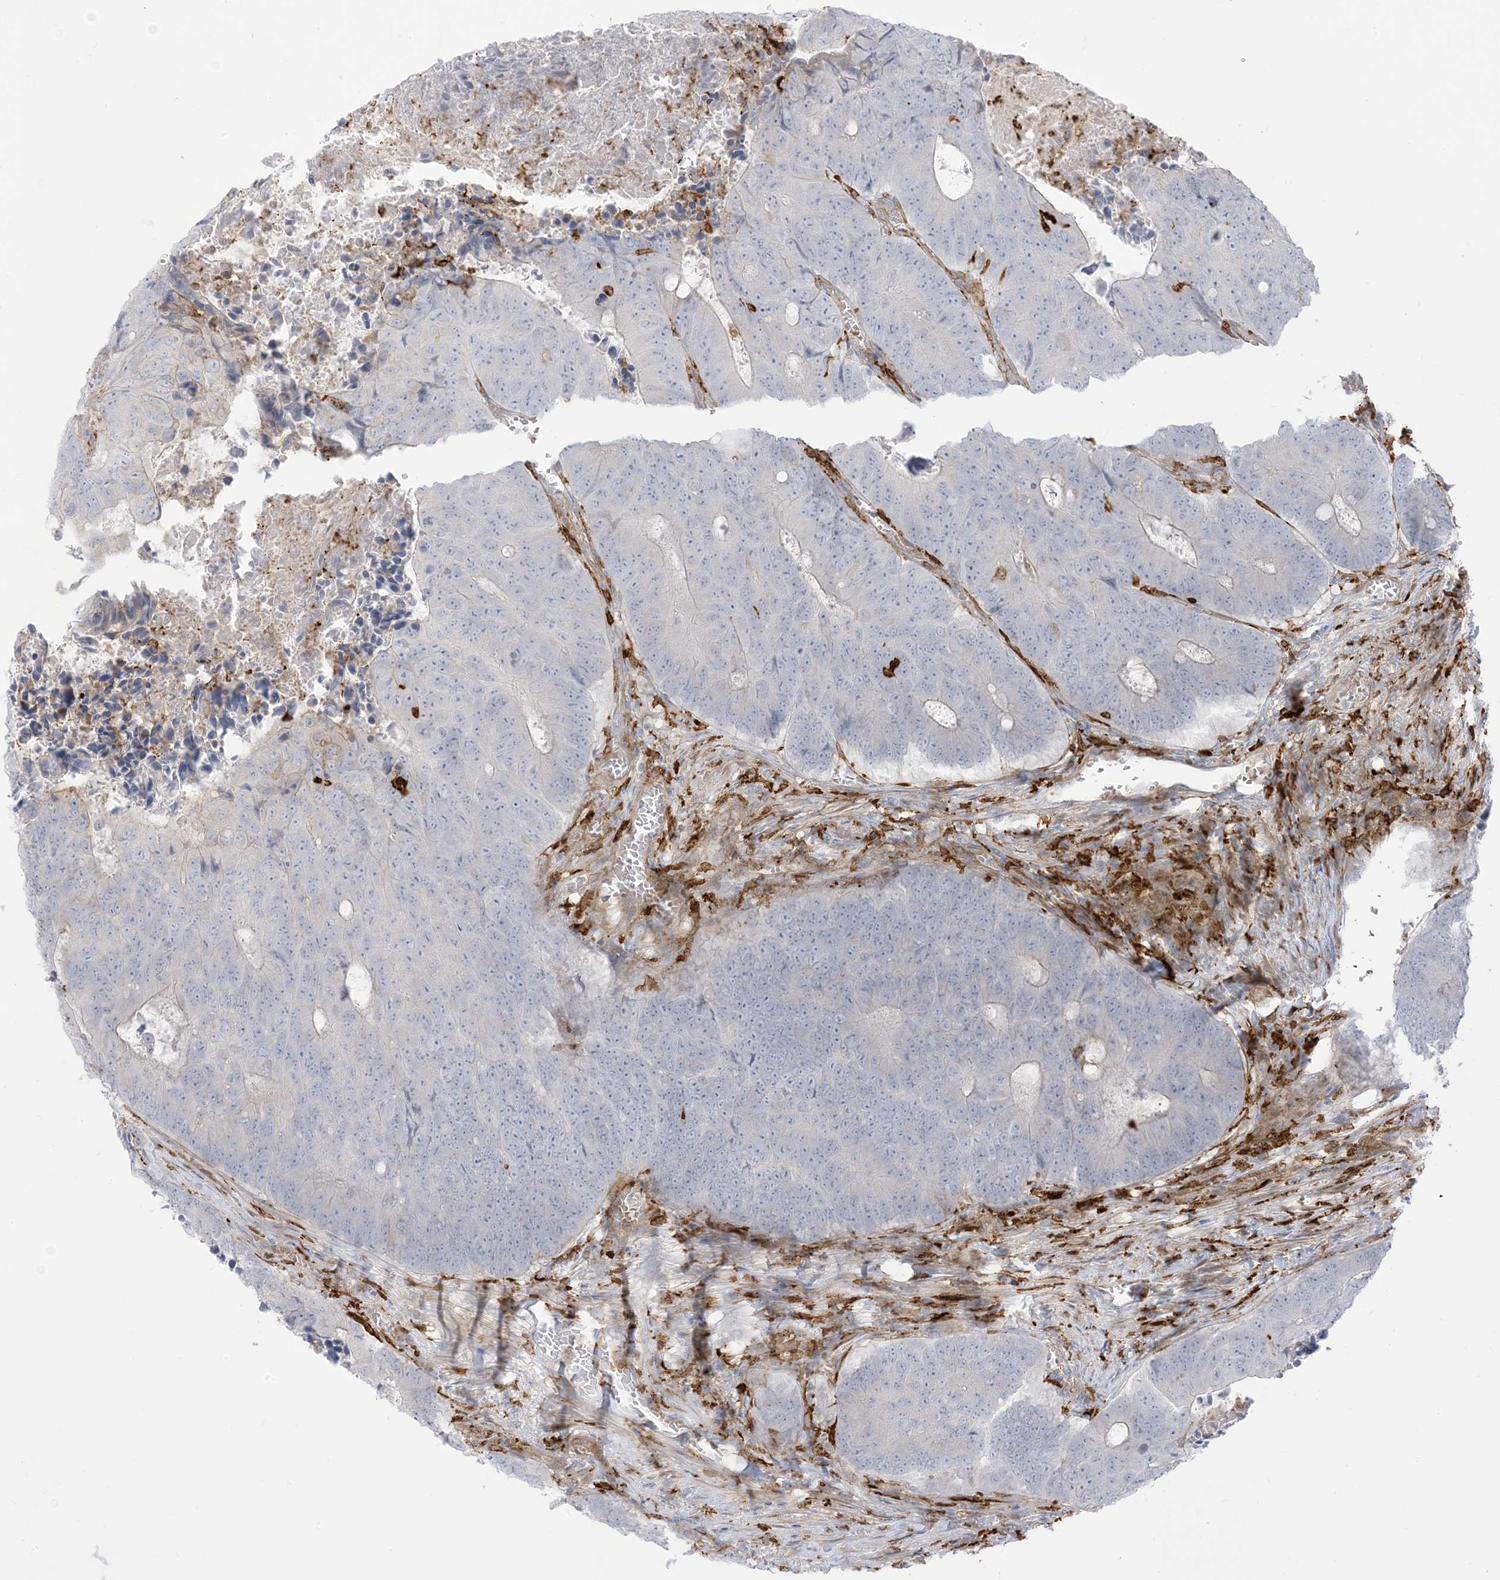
{"staining": {"intensity": "negative", "quantity": "none", "location": "none"}, "tissue": "colorectal cancer", "cell_type": "Tumor cells", "image_type": "cancer", "snomed": [{"axis": "morphology", "description": "Adenocarcinoma, NOS"}, {"axis": "topography", "description": "Colon"}], "caption": "Colorectal cancer stained for a protein using IHC displays no expression tumor cells.", "gene": "ICMT", "patient": {"sex": "male", "age": 87}}